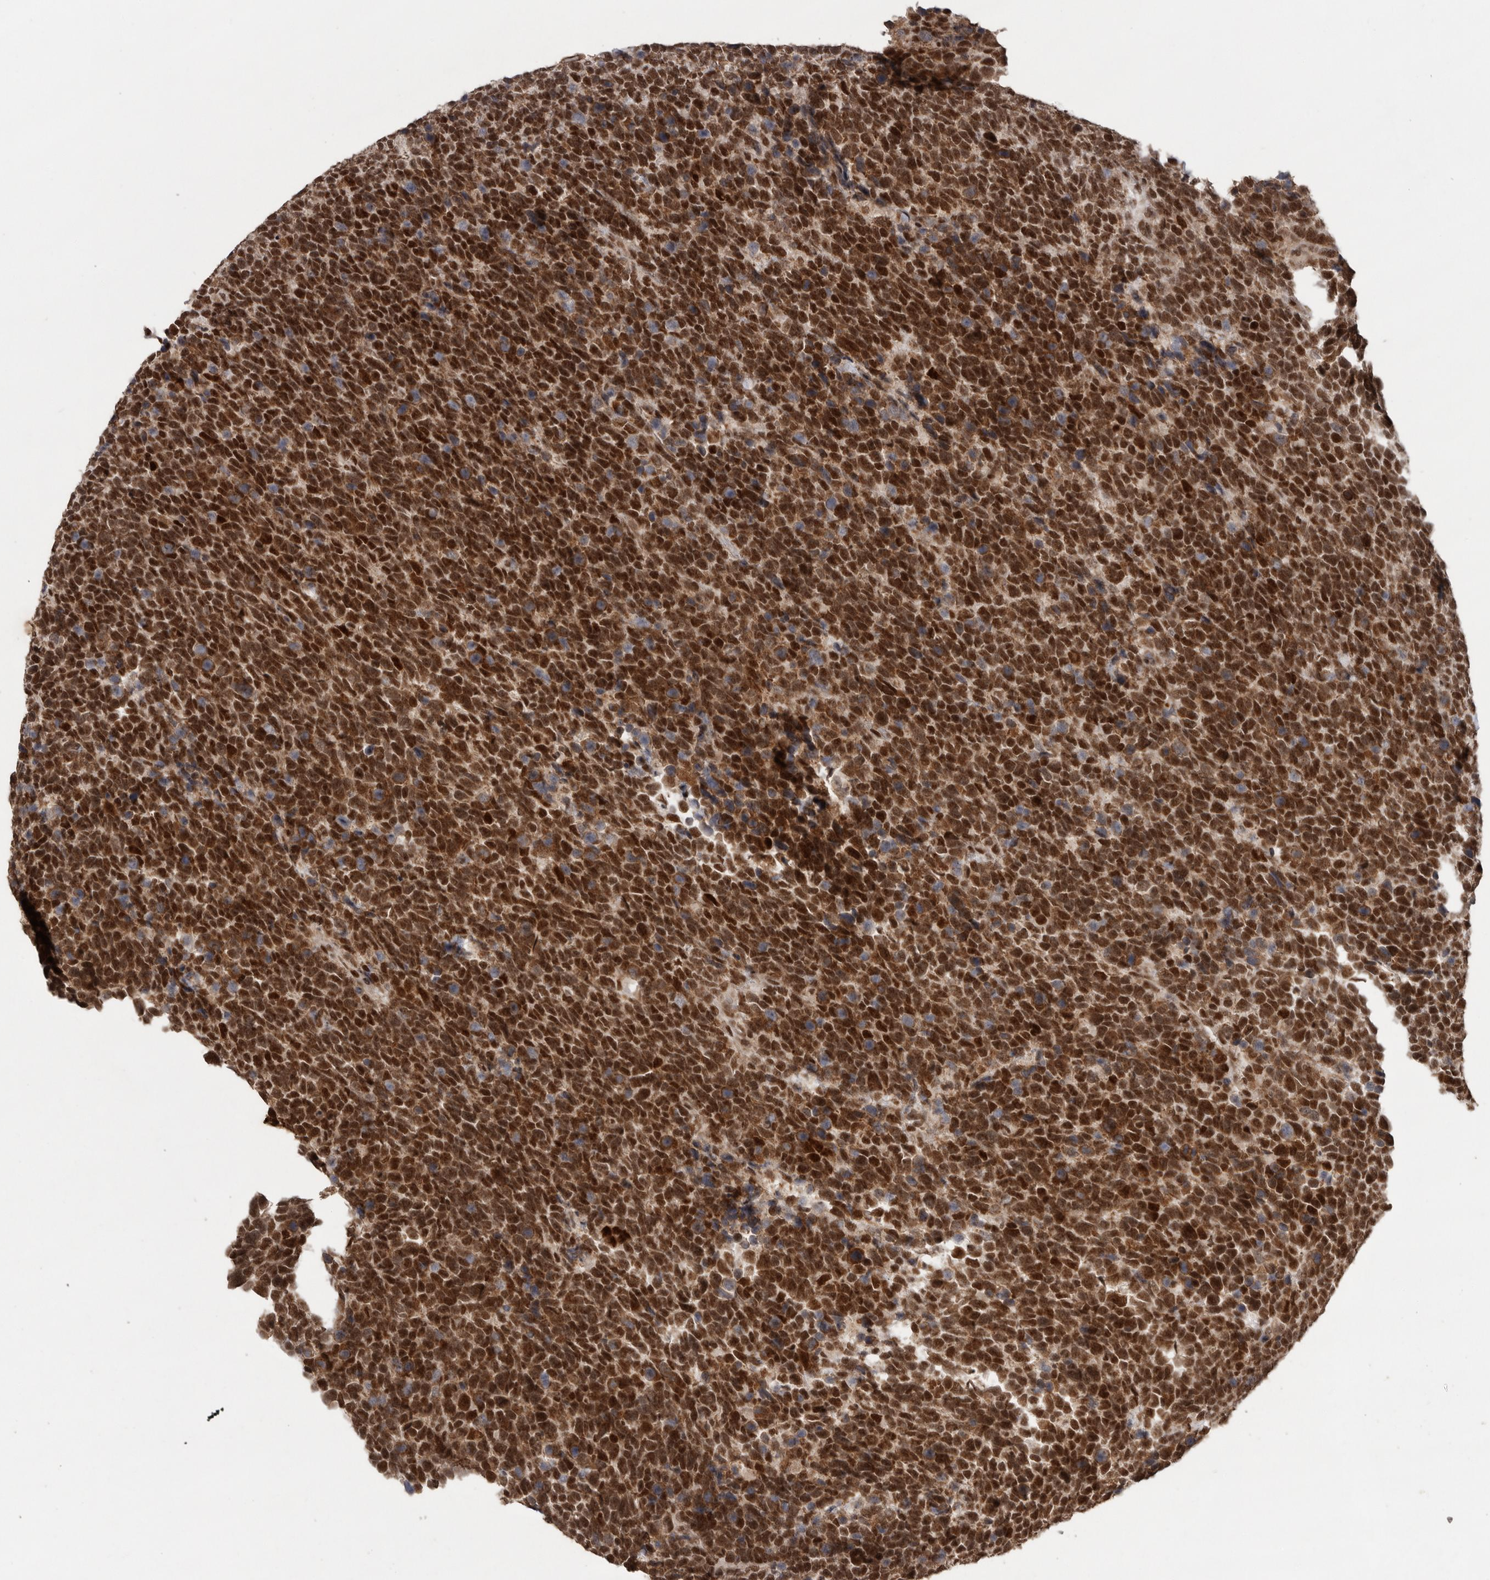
{"staining": {"intensity": "strong", "quantity": ">75%", "location": "cytoplasmic/membranous,nuclear"}, "tissue": "urothelial cancer", "cell_type": "Tumor cells", "image_type": "cancer", "snomed": [{"axis": "morphology", "description": "Urothelial carcinoma, High grade"}, {"axis": "topography", "description": "Urinary bladder"}], "caption": "Tumor cells exhibit strong cytoplasmic/membranous and nuclear positivity in approximately >75% of cells in urothelial cancer.", "gene": "PPP1R10", "patient": {"sex": "female", "age": 82}}